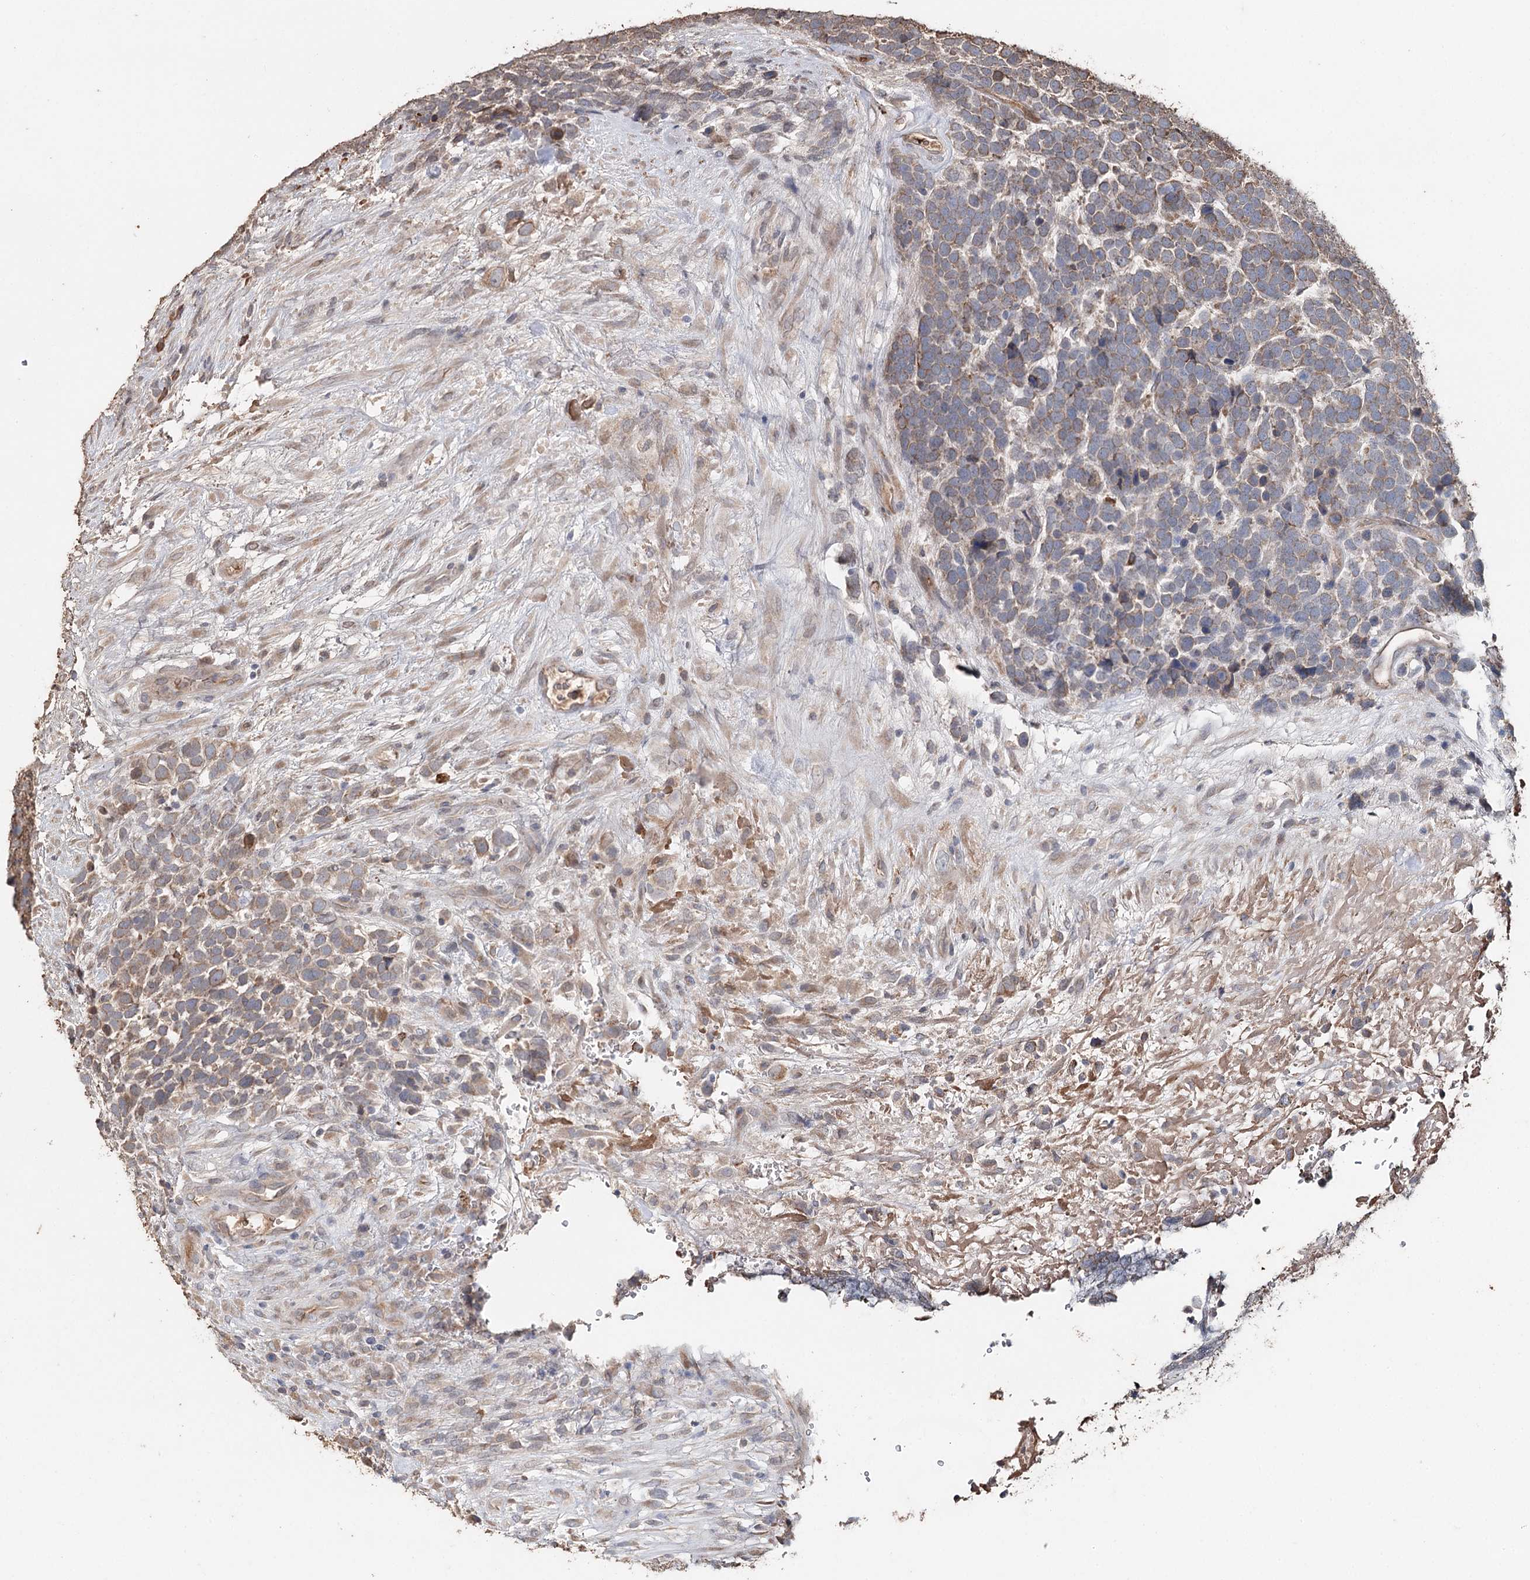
{"staining": {"intensity": "moderate", "quantity": ">75%", "location": "cytoplasmic/membranous"}, "tissue": "urothelial cancer", "cell_type": "Tumor cells", "image_type": "cancer", "snomed": [{"axis": "morphology", "description": "Urothelial carcinoma, High grade"}, {"axis": "topography", "description": "Urinary bladder"}], "caption": "High-magnification brightfield microscopy of high-grade urothelial carcinoma stained with DAB (3,3'-diaminobenzidine) (brown) and counterstained with hematoxylin (blue). tumor cells exhibit moderate cytoplasmic/membranous positivity is appreciated in approximately>75% of cells. Using DAB (3,3'-diaminobenzidine) (brown) and hematoxylin (blue) stains, captured at high magnification using brightfield microscopy.", "gene": "SYVN1", "patient": {"sex": "female", "age": 82}}